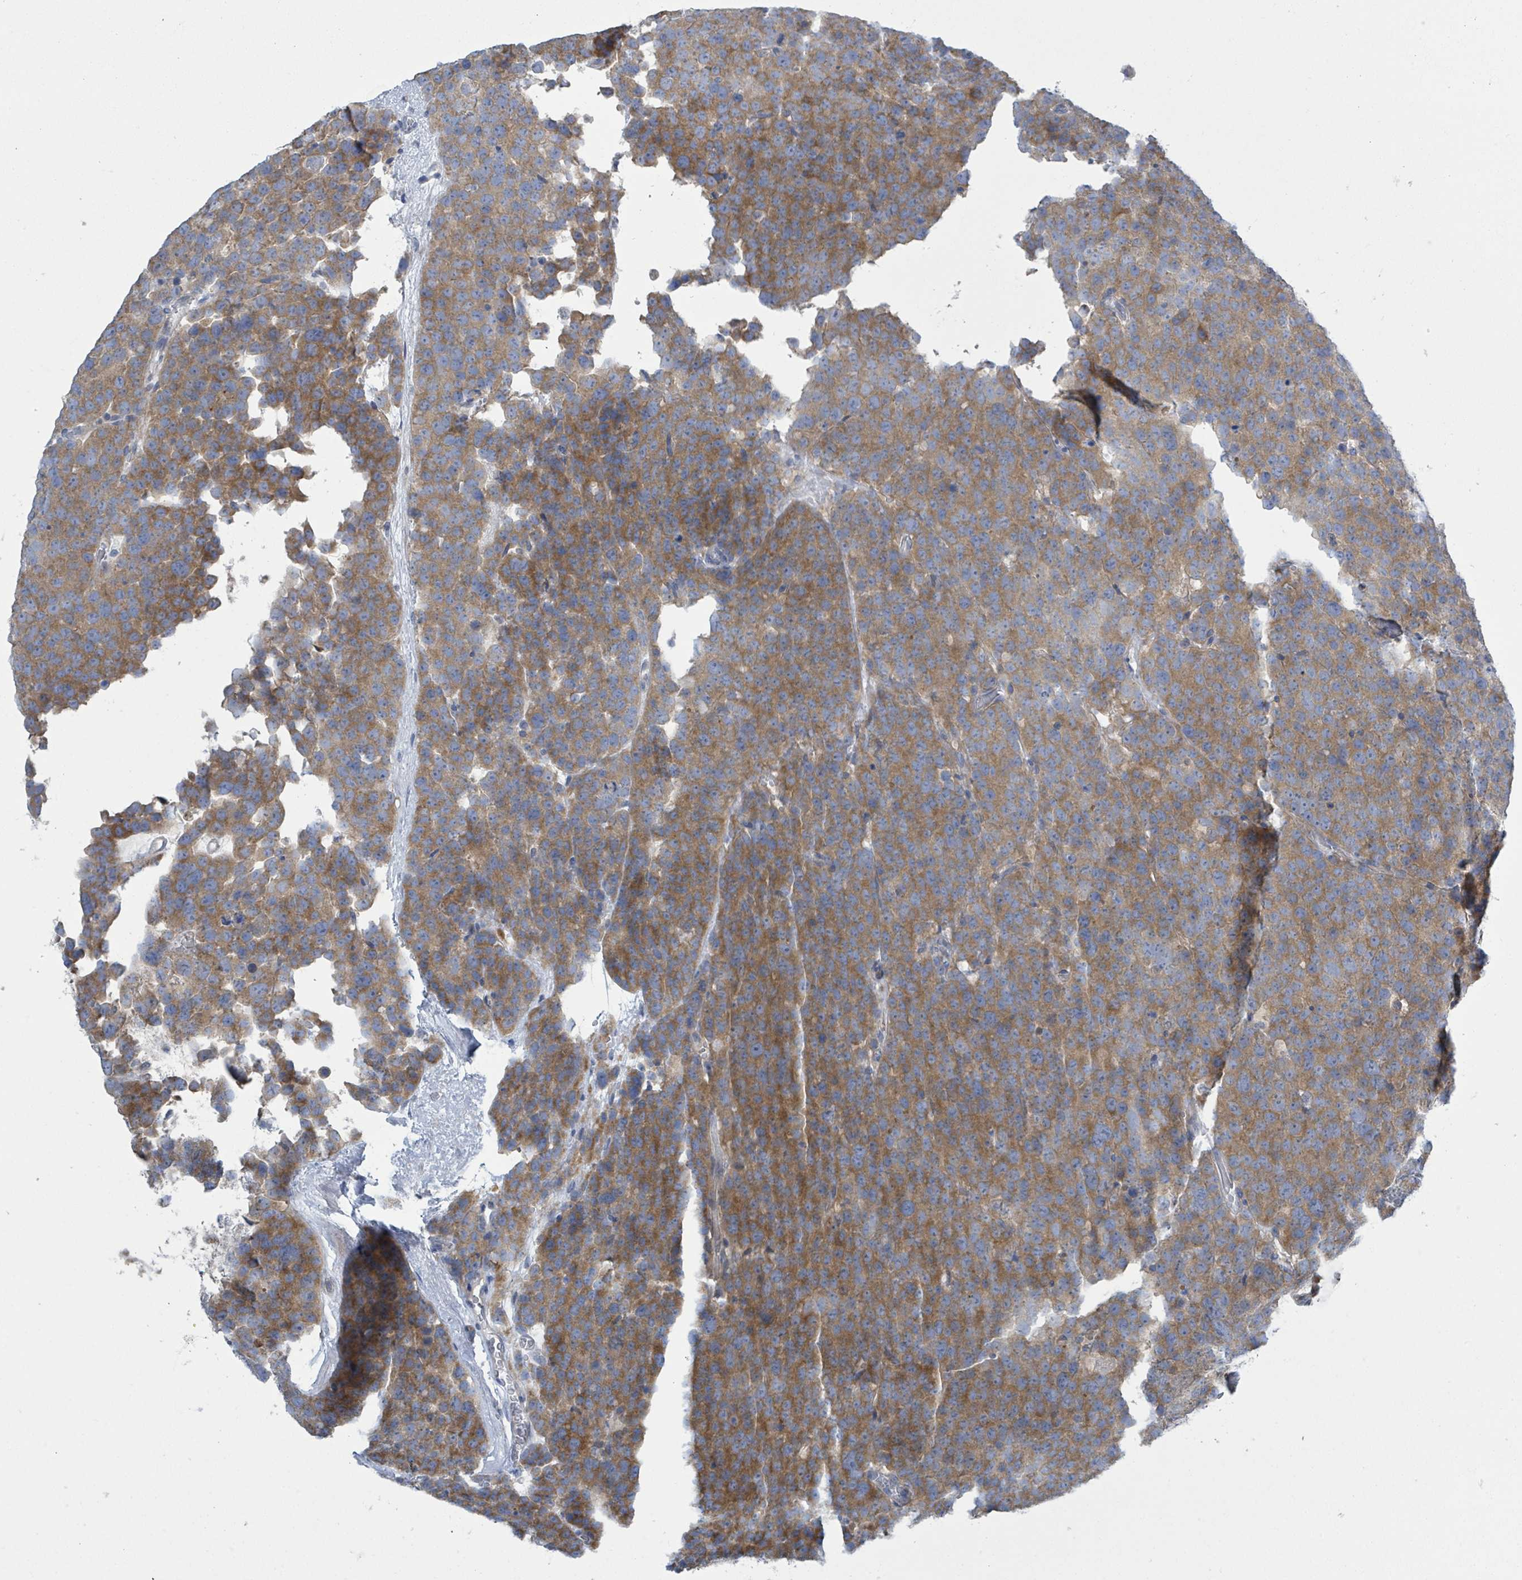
{"staining": {"intensity": "moderate", "quantity": ">75%", "location": "cytoplasmic/membranous"}, "tissue": "testis cancer", "cell_type": "Tumor cells", "image_type": "cancer", "snomed": [{"axis": "morphology", "description": "Seminoma, NOS"}, {"axis": "topography", "description": "Testis"}], "caption": "Brown immunohistochemical staining in human testis seminoma demonstrates moderate cytoplasmic/membranous positivity in approximately >75% of tumor cells.", "gene": "DGKZ", "patient": {"sex": "male", "age": 71}}